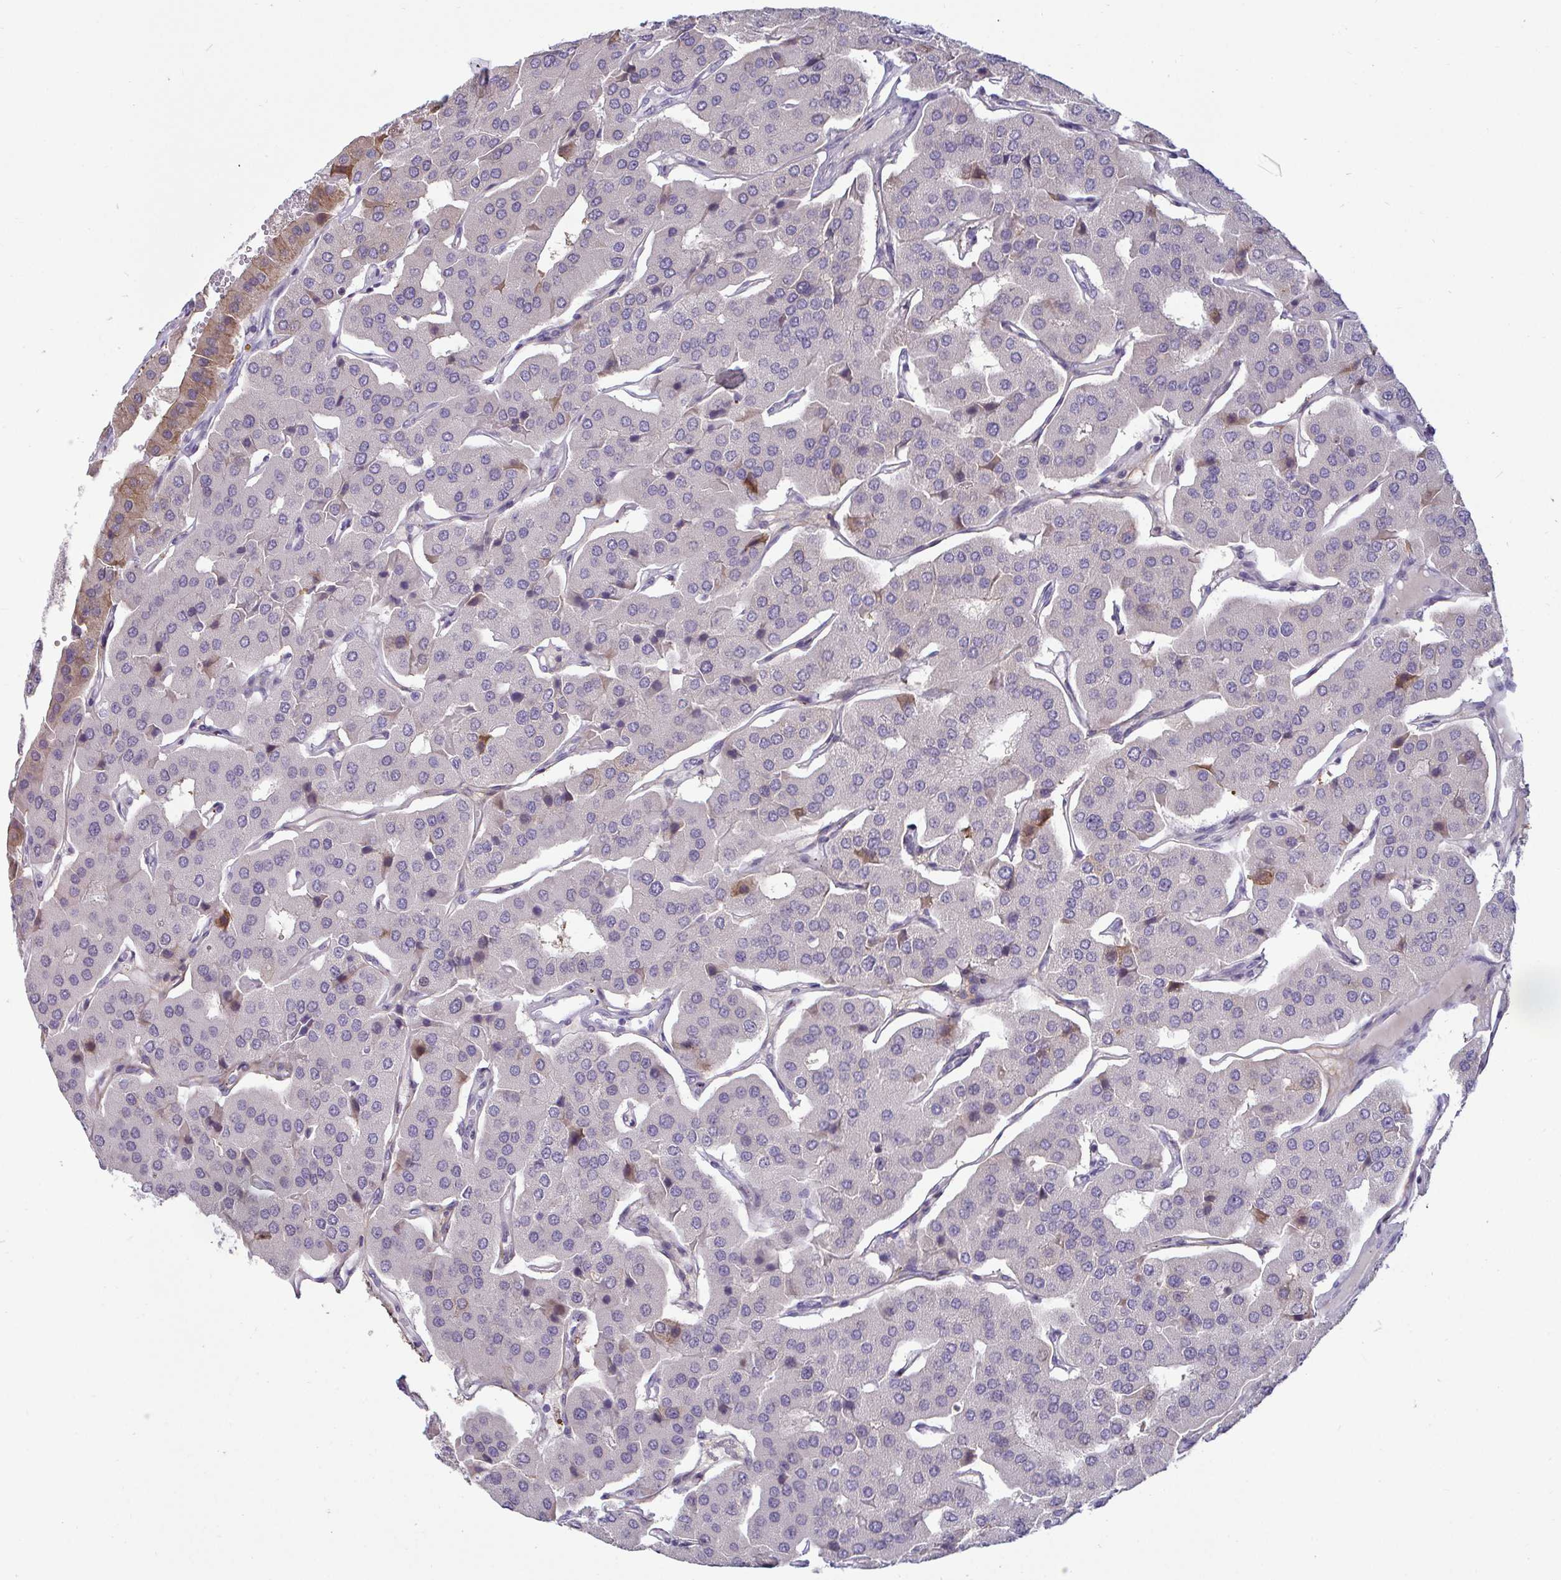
{"staining": {"intensity": "moderate", "quantity": "<25%", "location": "cytoplasmic/membranous"}, "tissue": "parathyroid gland", "cell_type": "Glandular cells", "image_type": "normal", "snomed": [{"axis": "morphology", "description": "Normal tissue, NOS"}, {"axis": "morphology", "description": "Adenoma, NOS"}, {"axis": "topography", "description": "Parathyroid gland"}], "caption": "This image shows immunohistochemistry (IHC) staining of normal parathyroid gland, with low moderate cytoplasmic/membranous expression in about <25% of glandular cells.", "gene": "GSTM1", "patient": {"sex": "female", "age": 86}}